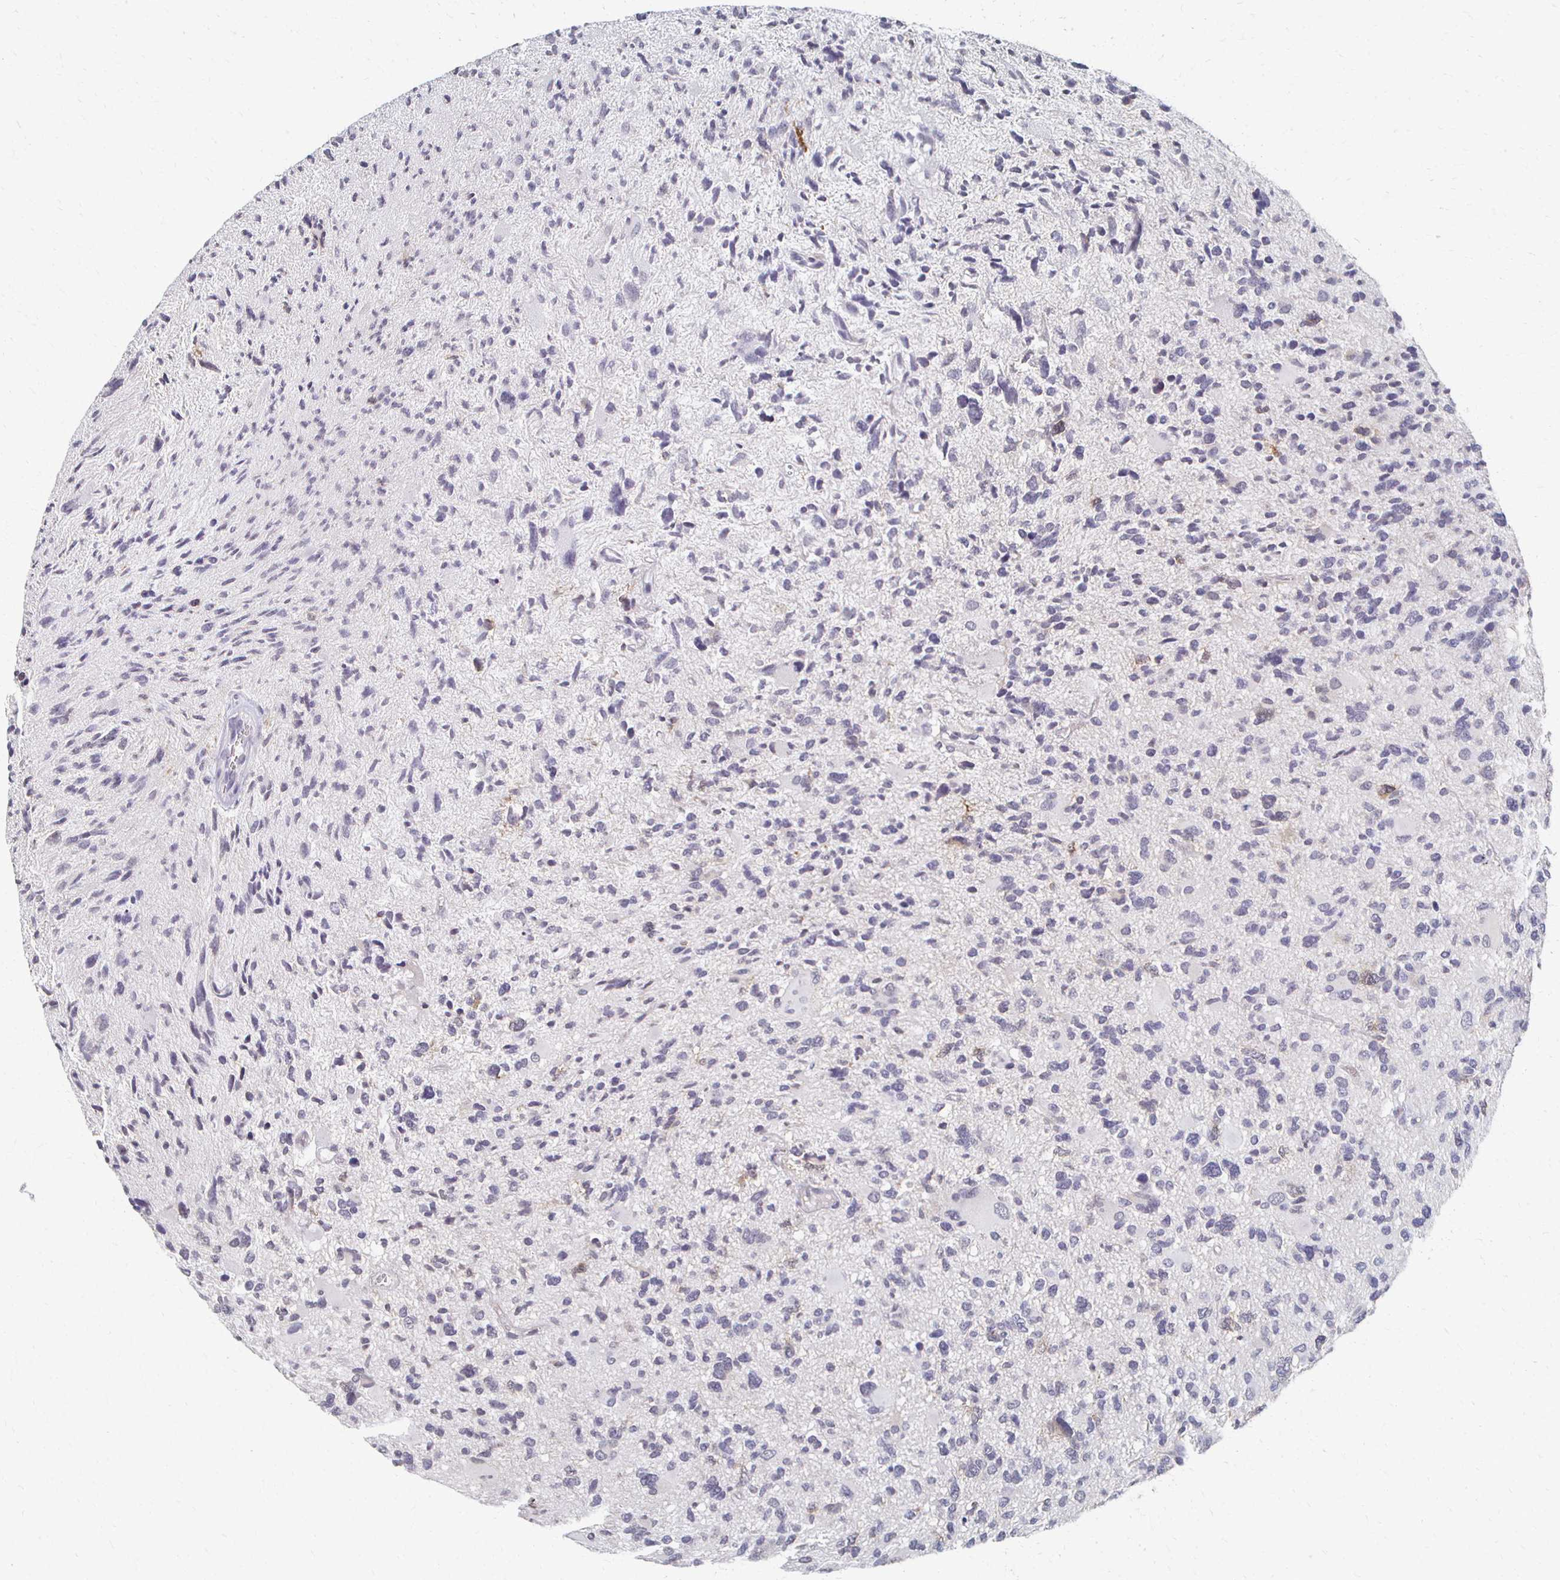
{"staining": {"intensity": "negative", "quantity": "none", "location": "none"}, "tissue": "glioma", "cell_type": "Tumor cells", "image_type": "cancer", "snomed": [{"axis": "morphology", "description": "Glioma, malignant, High grade"}, {"axis": "topography", "description": "Brain"}], "caption": "A high-resolution micrograph shows immunohistochemistry (IHC) staining of glioma, which shows no significant positivity in tumor cells. The staining was performed using DAB to visualize the protein expression in brown, while the nuclei were stained in blue with hematoxylin (Magnification: 20x).", "gene": "DAB1", "patient": {"sex": "female", "age": 11}}